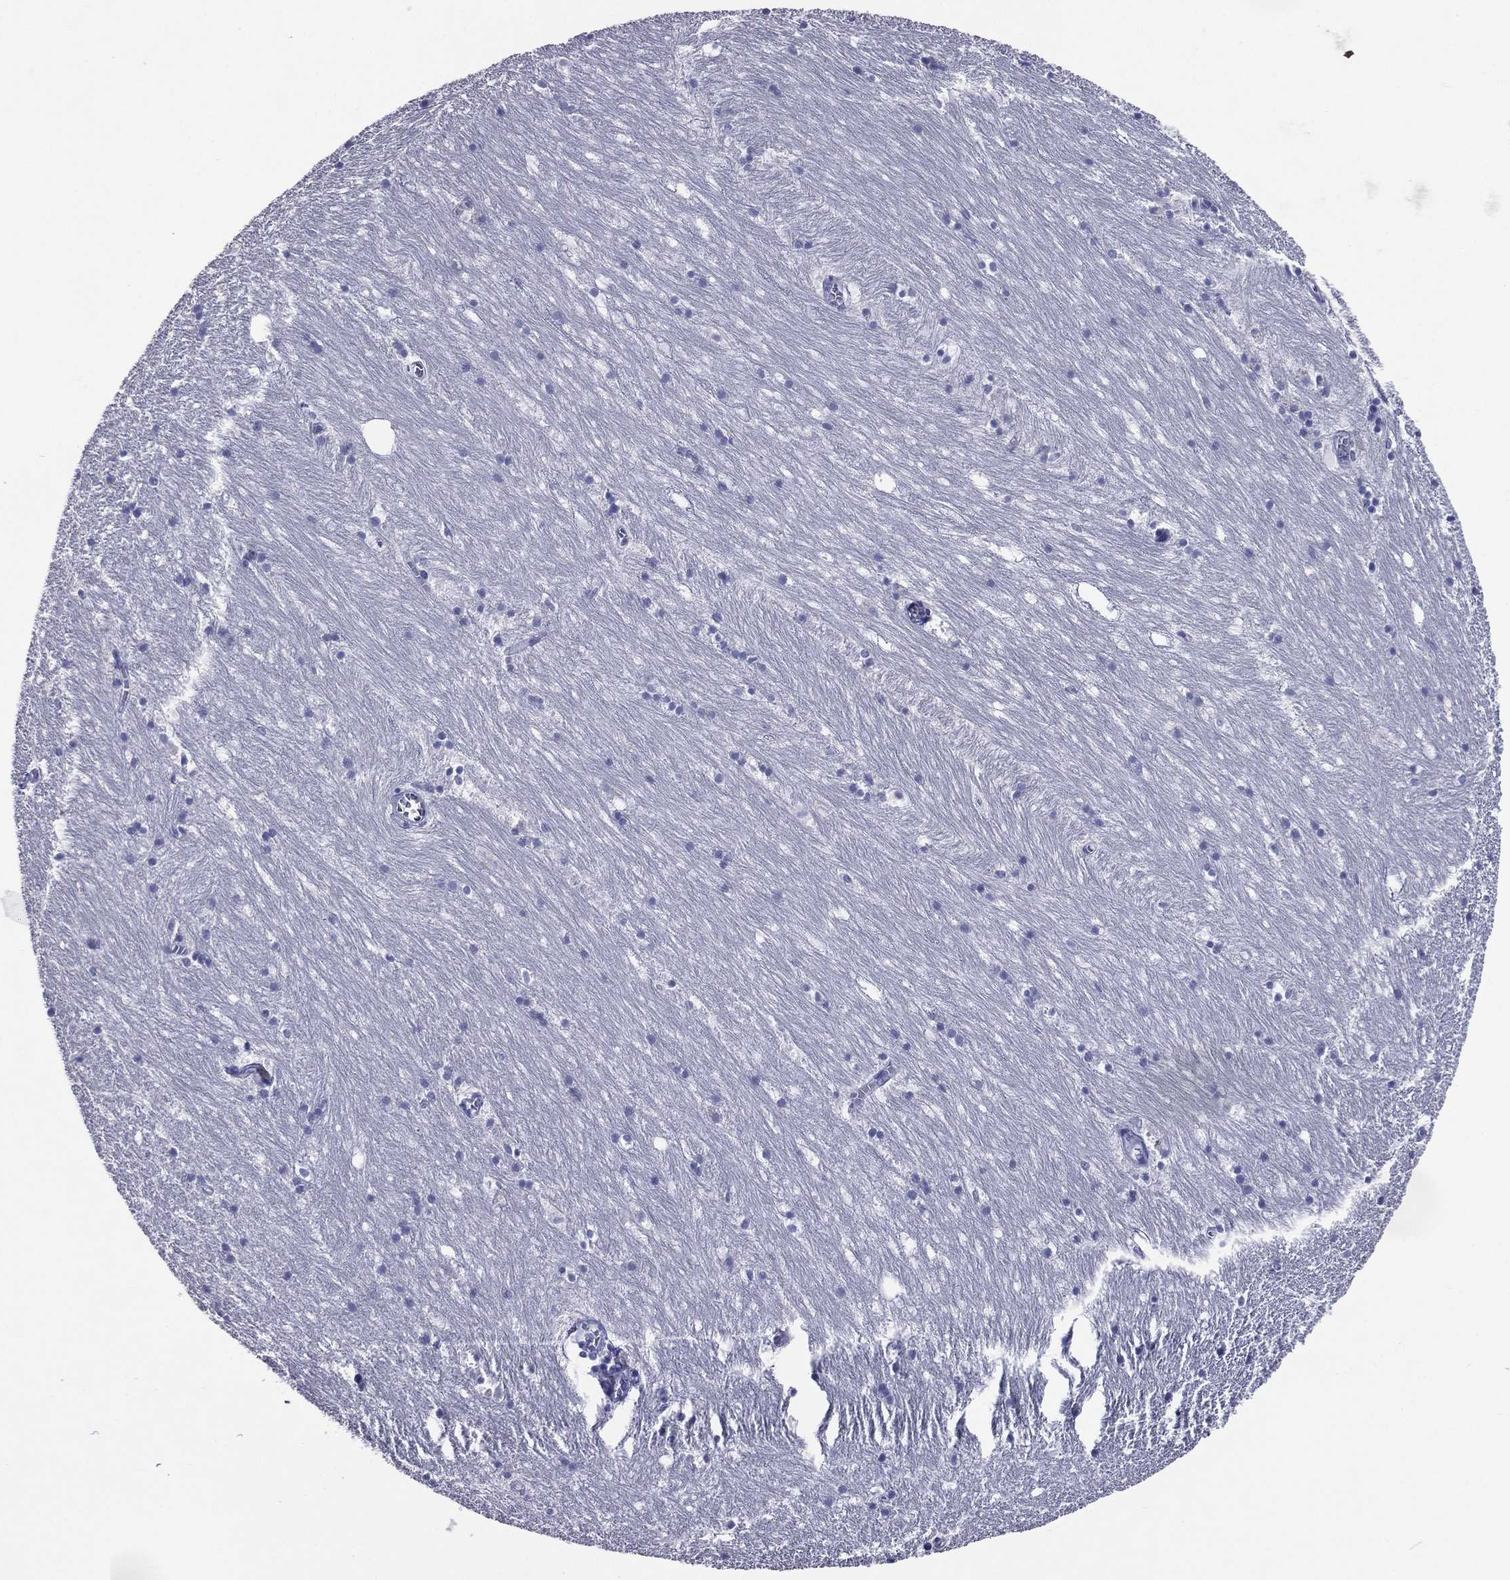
{"staining": {"intensity": "negative", "quantity": "none", "location": "none"}, "tissue": "hippocampus", "cell_type": "Glial cells", "image_type": "normal", "snomed": [{"axis": "morphology", "description": "Normal tissue, NOS"}, {"axis": "topography", "description": "Hippocampus"}], "caption": "An immunohistochemistry histopathology image of unremarkable hippocampus is shown. There is no staining in glial cells of hippocampus.", "gene": "ACE2", "patient": {"sex": "female", "age": 64}}